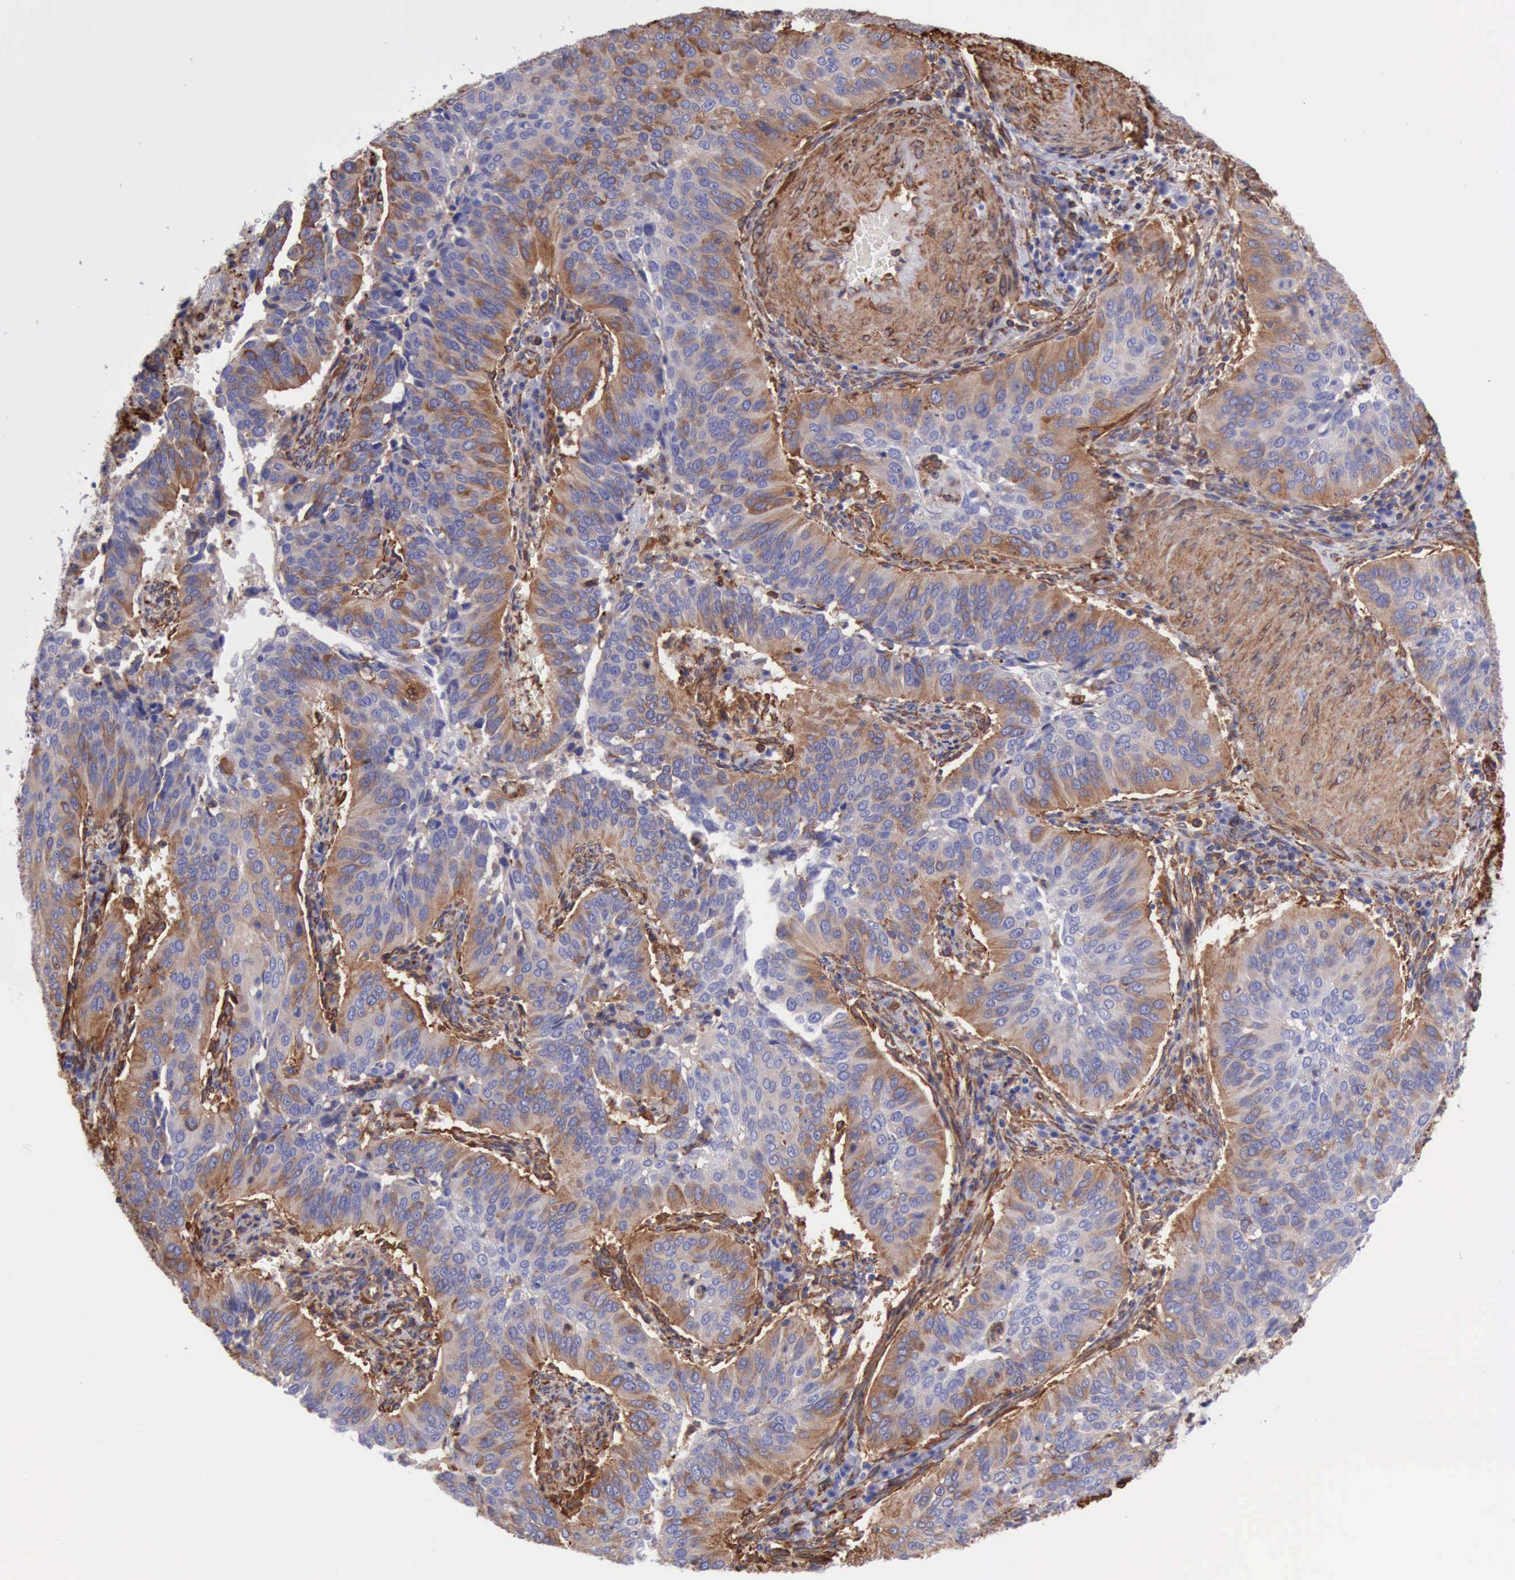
{"staining": {"intensity": "weak", "quantity": "25%-75%", "location": "cytoplasmic/membranous"}, "tissue": "cervical cancer", "cell_type": "Tumor cells", "image_type": "cancer", "snomed": [{"axis": "morphology", "description": "Squamous cell carcinoma, NOS"}, {"axis": "topography", "description": "Cervix"}], "caption": "Weak cytoplasmic/membranous protein staining is present in about 25%-75% of tumor cells in squamous cell carcinoma (cervical).", "gene": "FLNA", "patient": {"sex": "female", "age": 39}}